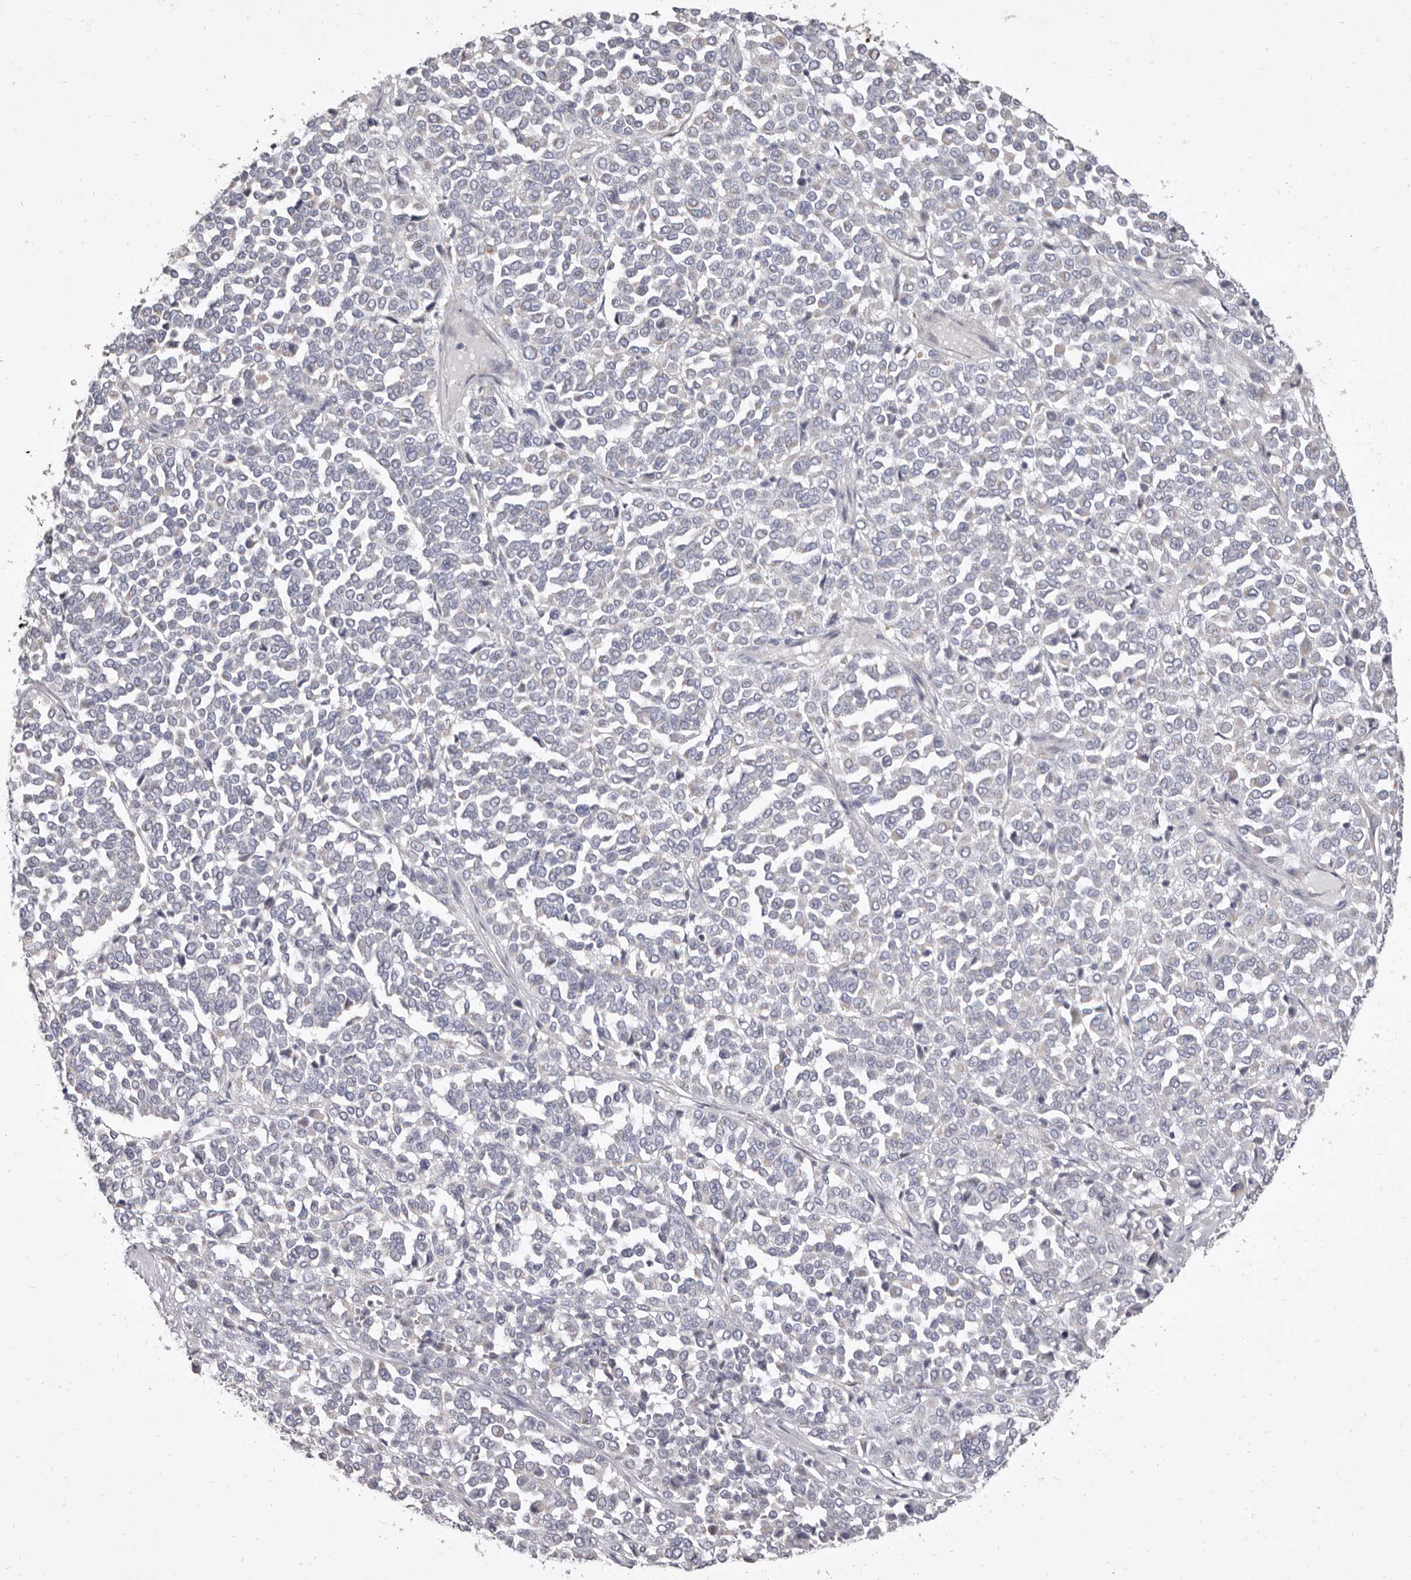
{"staining": {"intensity": "negative", "quantity": "none", "location": "none"}, "tissue": "melanoma", "cell_type": "Tumor cells", "image_type": "cancer", "snomed": [{"axis": "morphology", "description": "Malignant melanoma, Metastatic site"}, {"axis": "topography", "description": "Pancreas"}], "caption": "High magnification brightfield microscopy of malignant melanoma (metastatic site) stained with DAB (brown) and counterstained with hematoxylin (blue): tumor cells show no significant positivity.", "gene": "CYP2E1", "patient": {"sex": "female", "age": 30}}